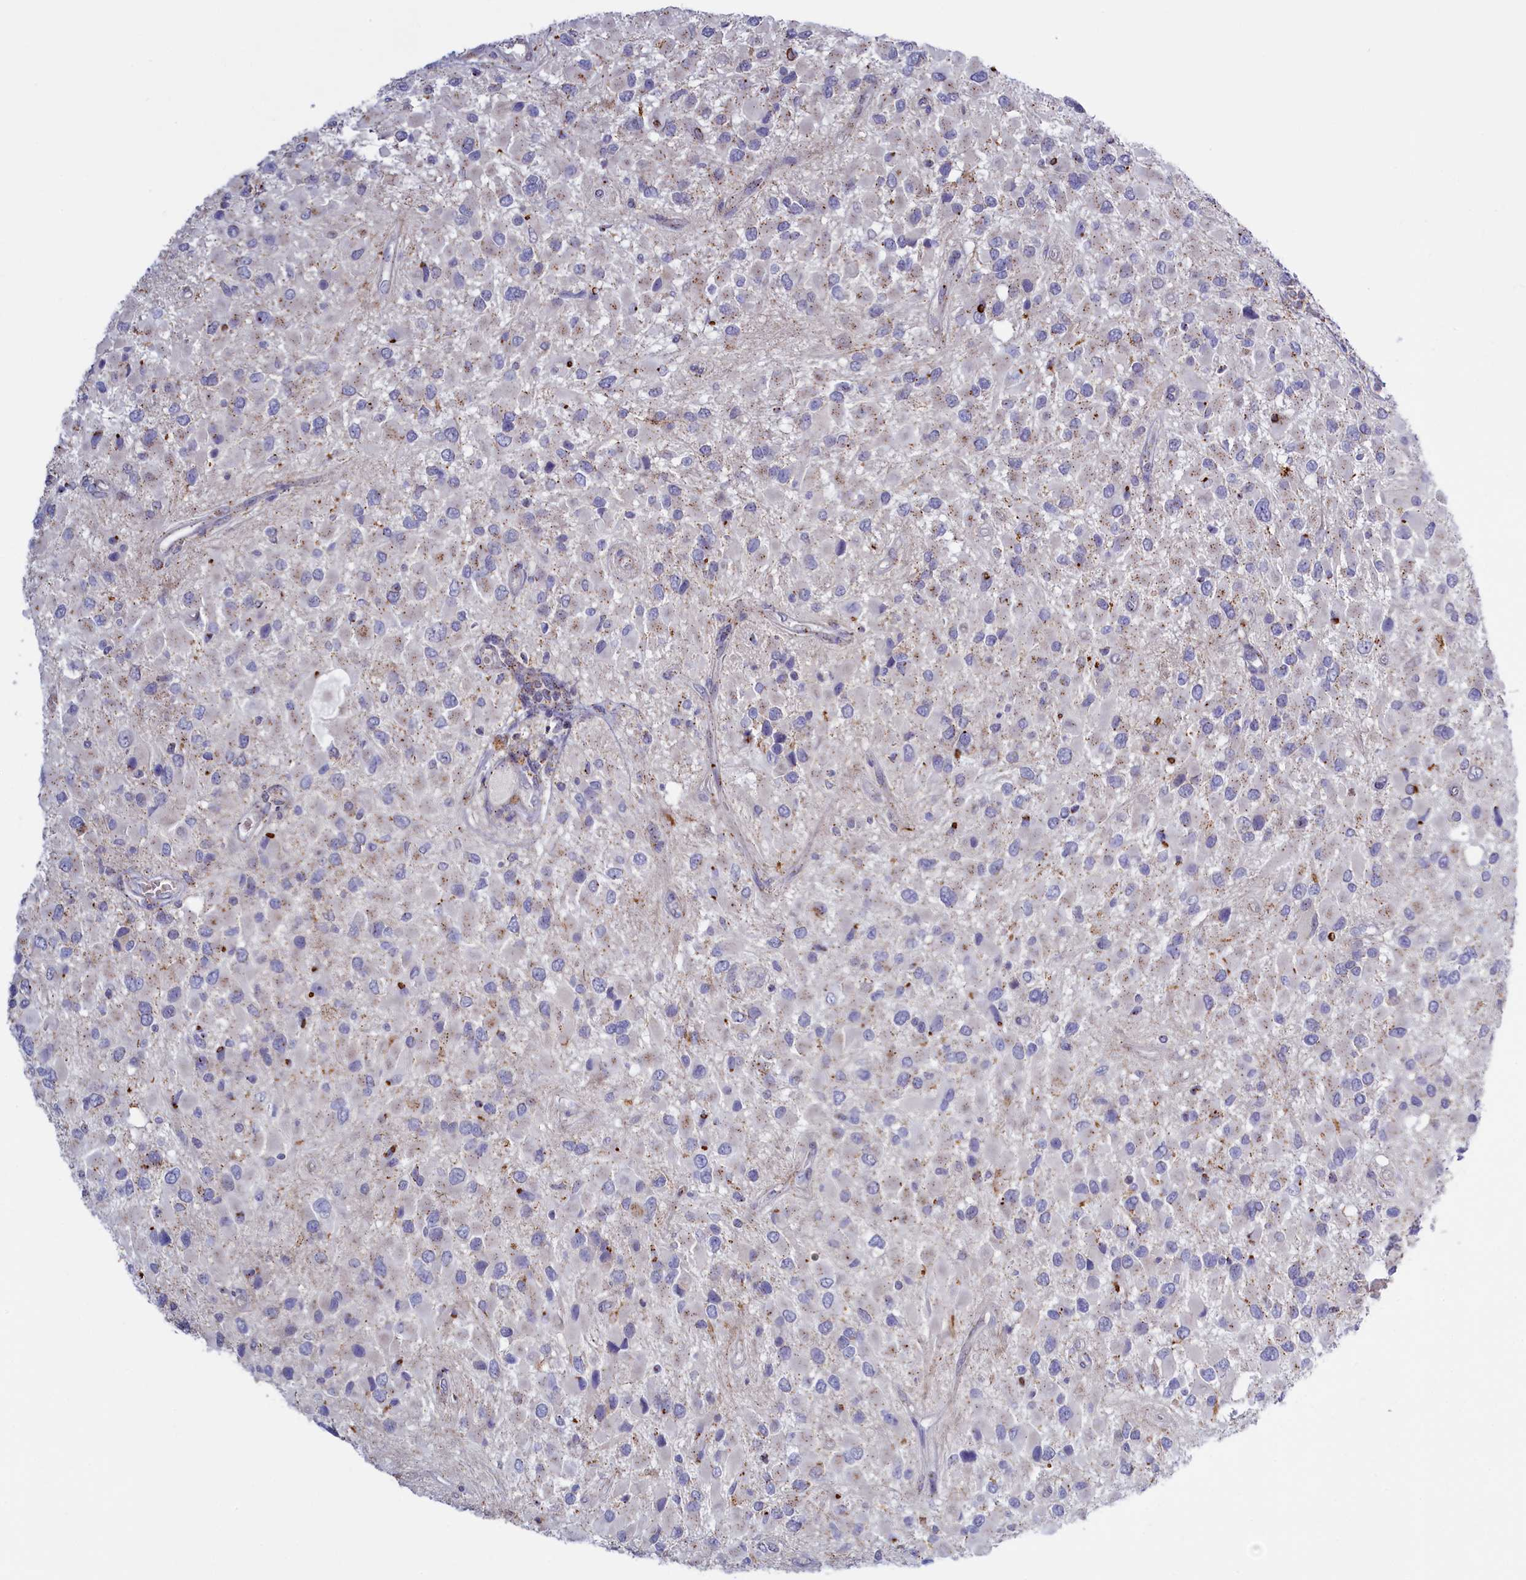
{"staining": {"intensity": "negative", "quantity": "none", "location": "none"}, "tissue": "glioma", "cell_type": "Tumor cells", "image_type": "cancer", "snomed": [{"axis": "morphology", "description": "Glioma, malignant, High grade"}, {"axis": "topography", "description": "Brain"}], "caption": "High magnification brightfield microscopy of malignant glioma (high-grade) stained with DAB (brown) and counterstained with hematoxylin (blue): tumor cells show no significant positivity. The staining was performed using DAB (3,3'-diaminobenzidine) to visualize the protein expression in brown, while the nuclei were stained in blue with hematoxylin (Magnification: 20x).", "gene": "HYKK", "patient": {"sex": "male", "age": 53}}